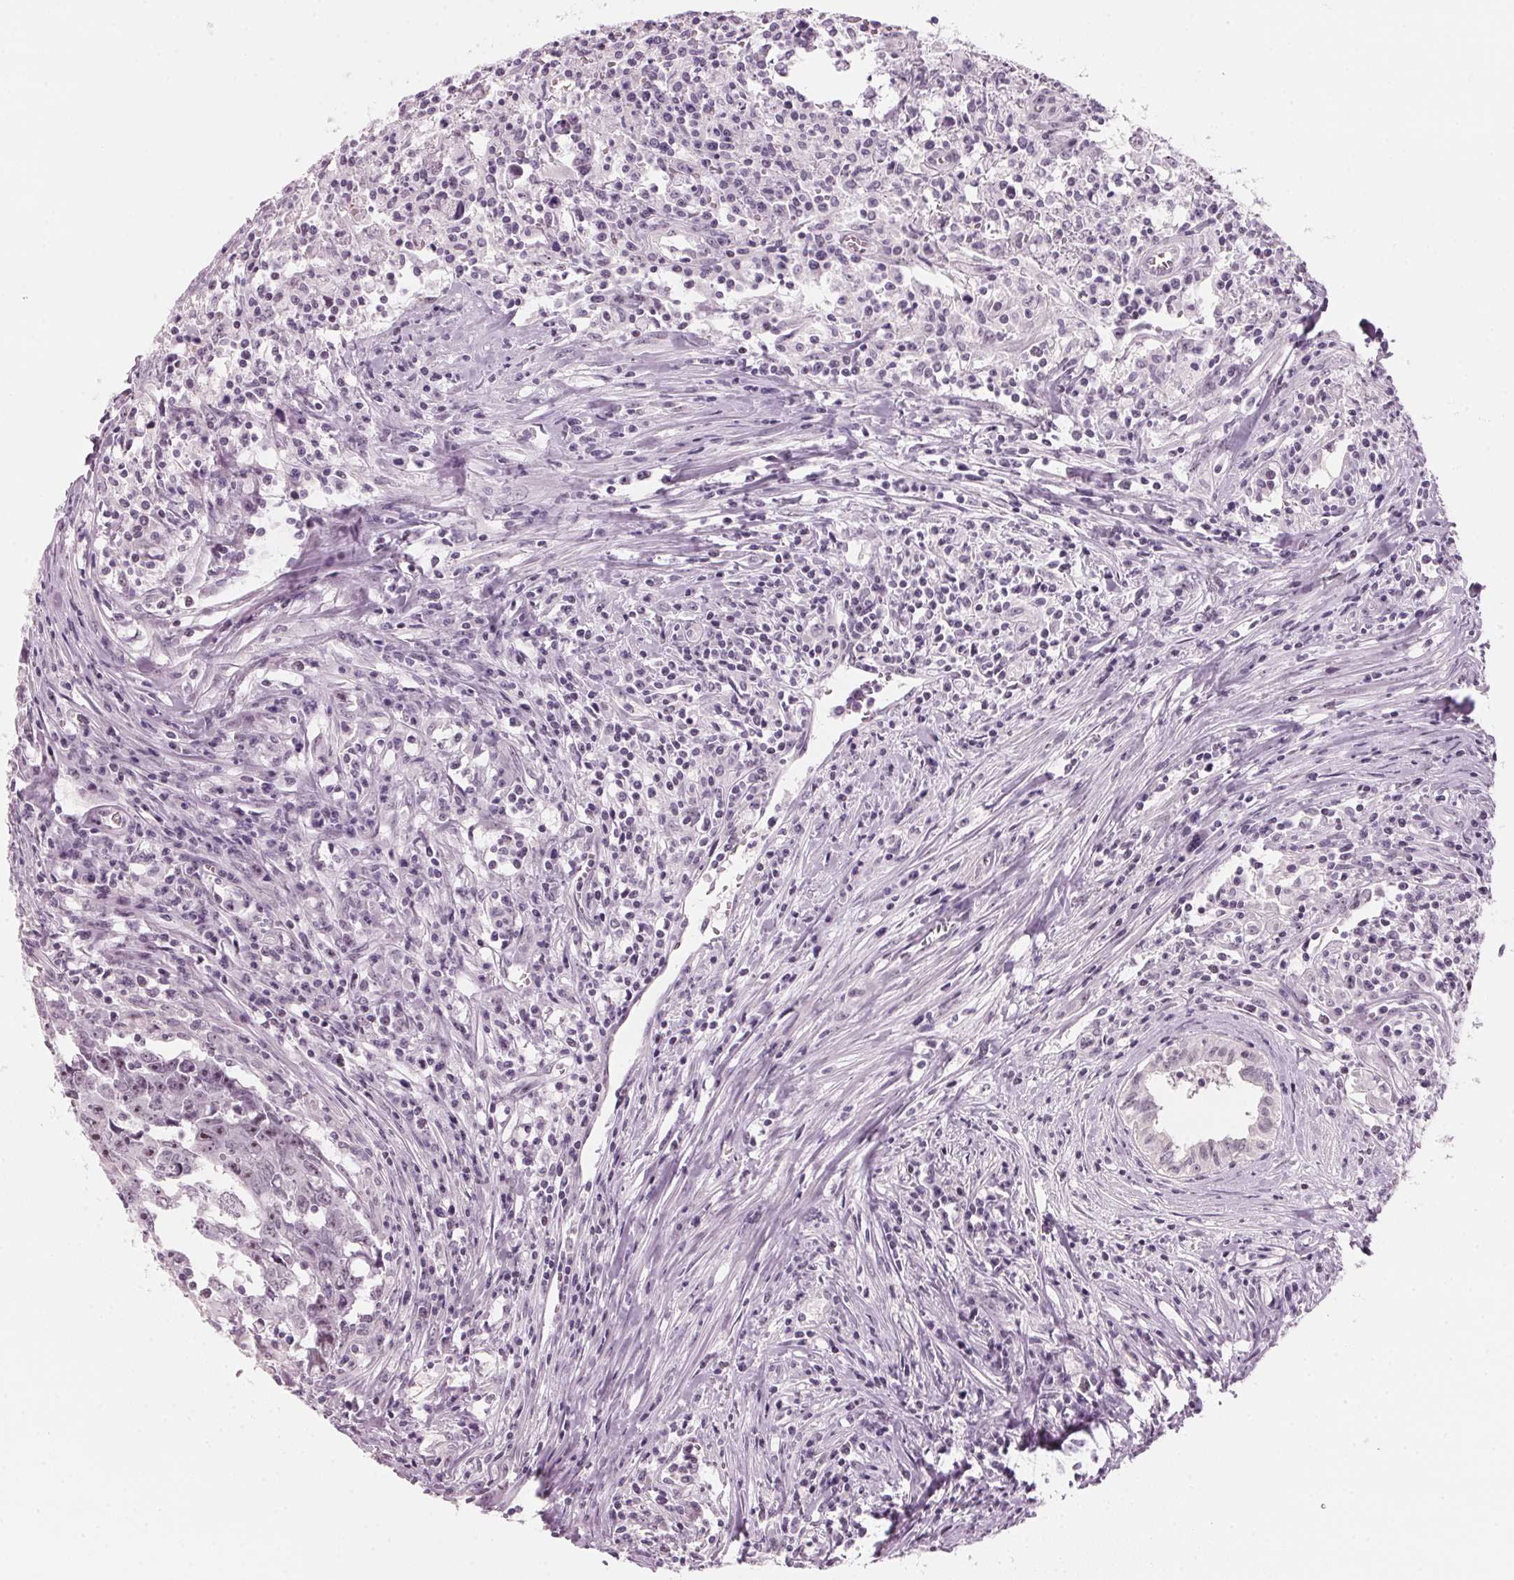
{"staining": {"intensity": "weak", "quantity": "<25%", "location": "nuclear"}, "tissue": "testis cancer", "cell_type": "Tumor cells", "image_type": "cancer", "snomed": [{"axis": "morphology", "description": "Carcinoma, Embryonal, NOS"}, {"axis": "topography", "description": "Testis"}], "caption": "High magnification brightfield microscopy of embryonal carcinoma (testis) stained with DAB (brown) and counterstained with hematoxylin (blue): tumor cells show no significant expression.", "gene": "DNTTIP2", "patient": {"sex": "male", "age": 22}}